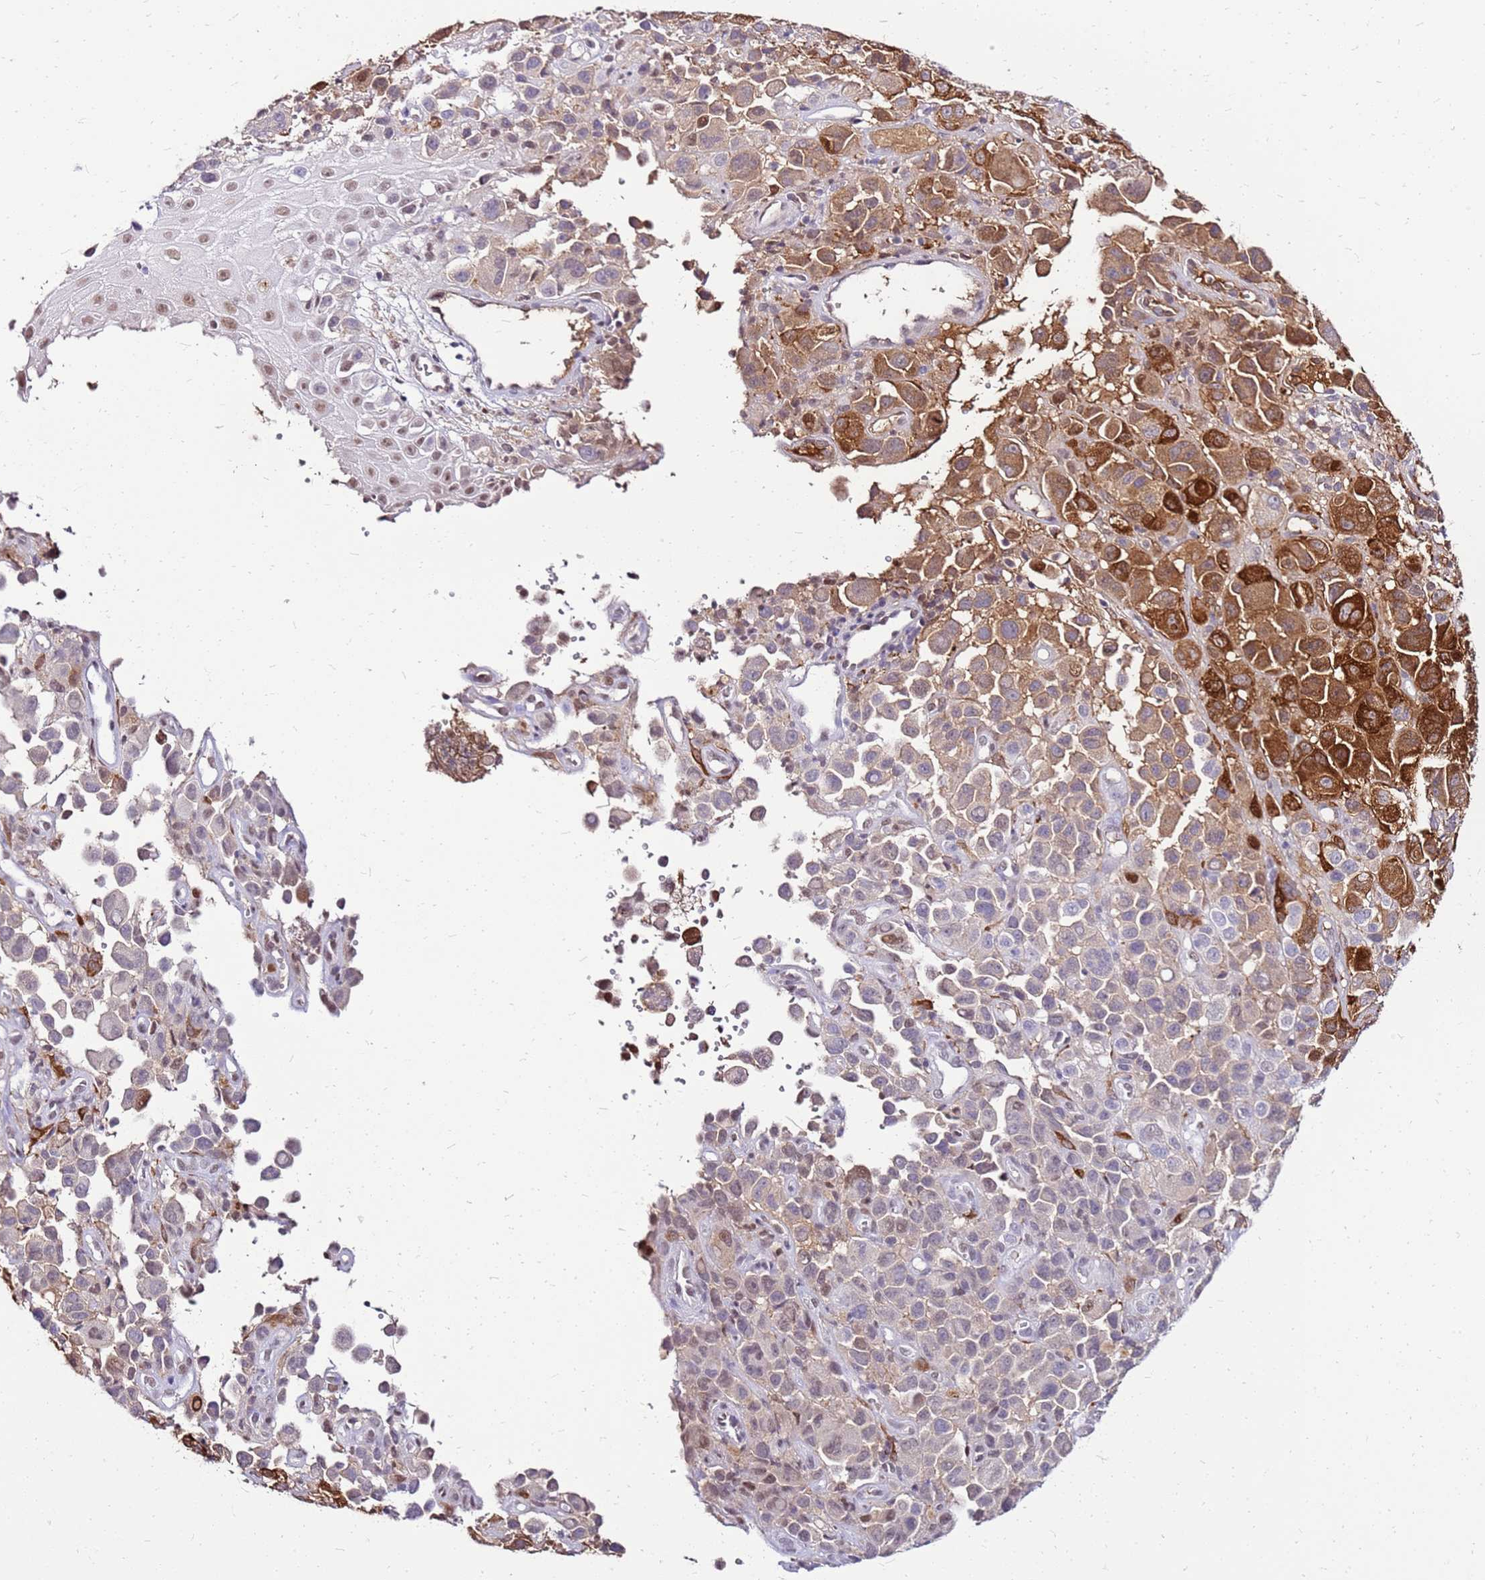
{"staining": {"intensity": "strong", "quantity": "<25%", "location": "cytoplasmic/membranous,nuclear"}, "tissue": "melanoma", "cell_type": "Tumor cells", "image_type": "cancer", "snomed": [{"axis": "morphology", "description": "Malignant melanoma, NOS"}, {"axis": "topography", "description": "Skin of trunk"}], "caption": "This image demonstrates immunohistochemistry staining of malignant melanoma, with medium strong cytoplasmic/membranous and nuclear staining in about <25% of tumor cells.", "gene": "ALDH1A3", "patient": {"sex": "male", "age": 71}}